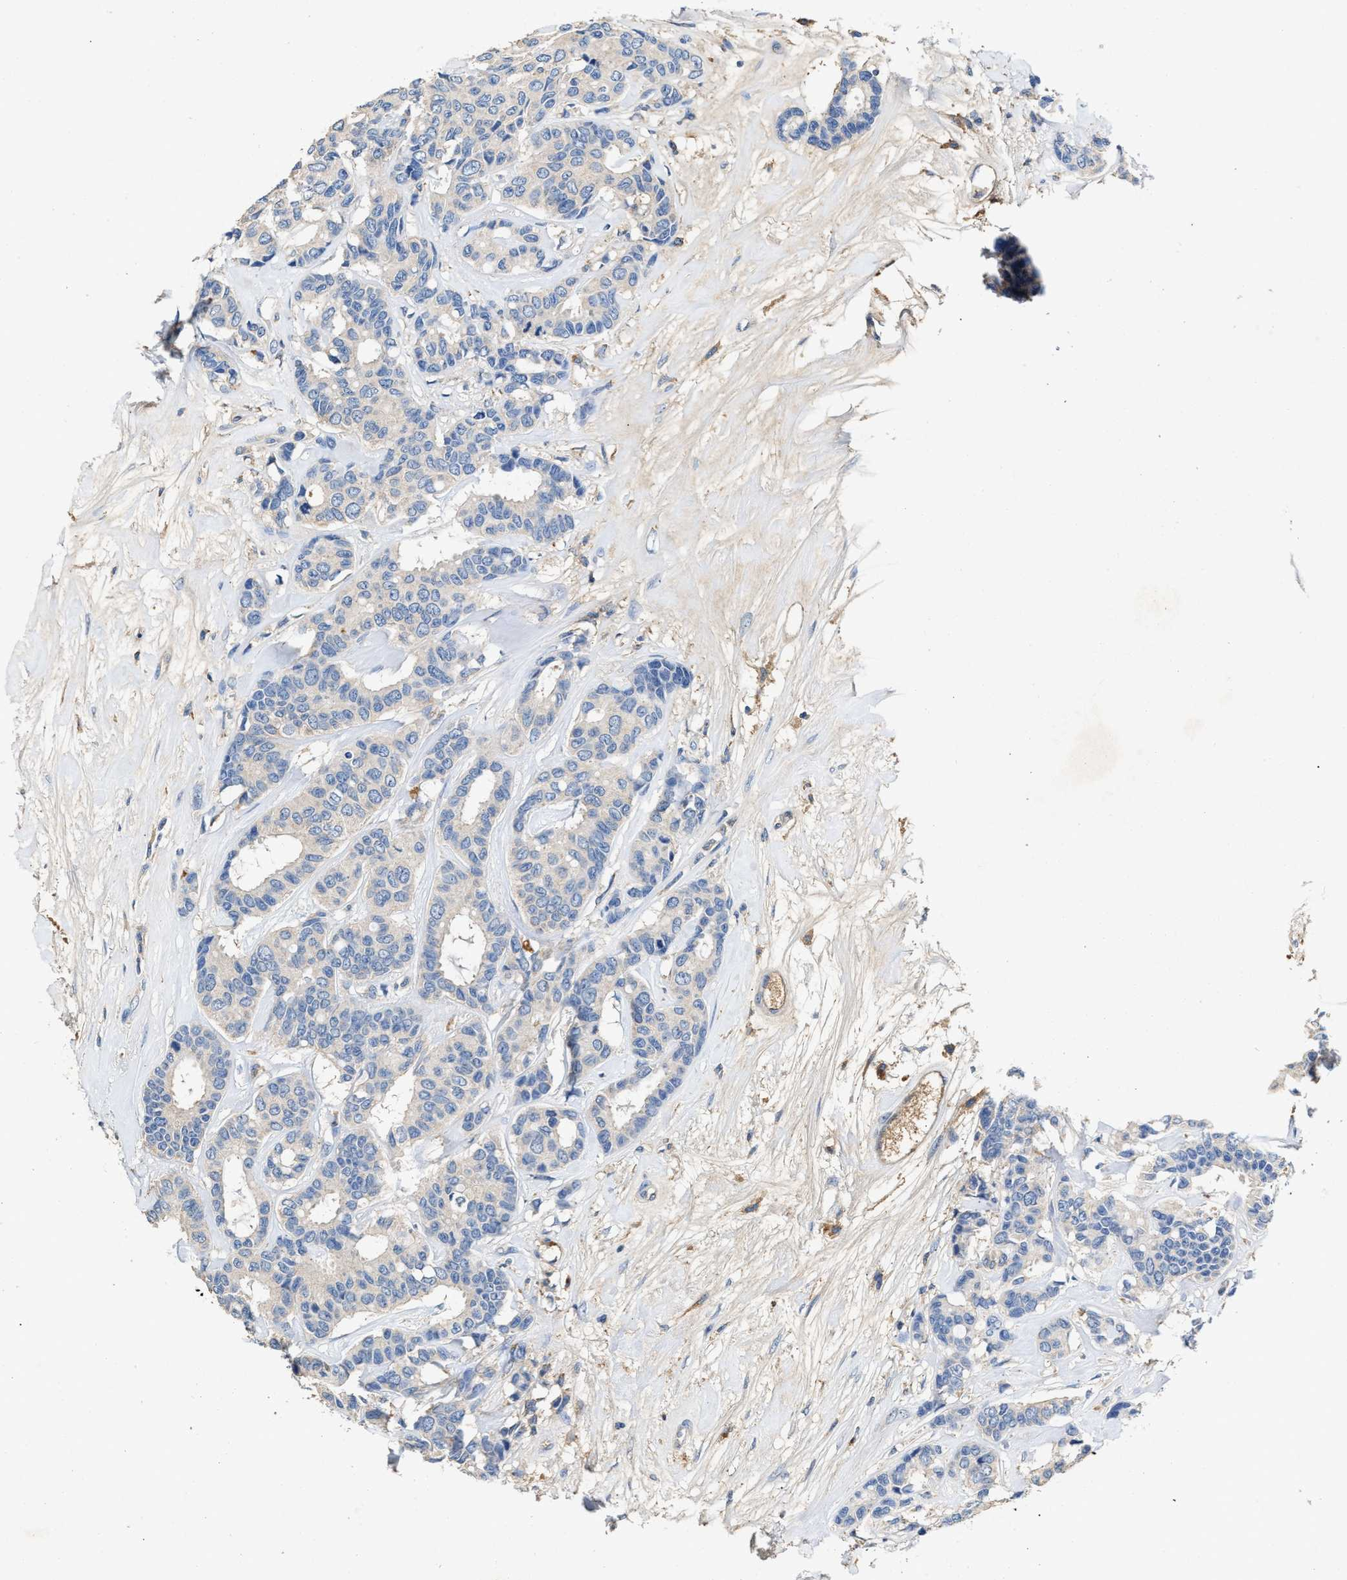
{"staining": {"intensity": "negative", "quantity": "none", "location": "none"}, "tissue": "breast cancer", "cell_type": "Tumor cells", "image_type": "cancer", "snomed": [{"axis": "morphology", "description": "Duct carcinoma"}, {"axis": "topography", "description": "Breast"}], "caption": "DAB (3,3'-diaminobenzidine) immunohistochemical staining of human breast invasive ductal carcinoma displays no significant expression in tumor cells.", "gene": "SLCO2B1", "patient": {"sex": "female", "age": 87}}